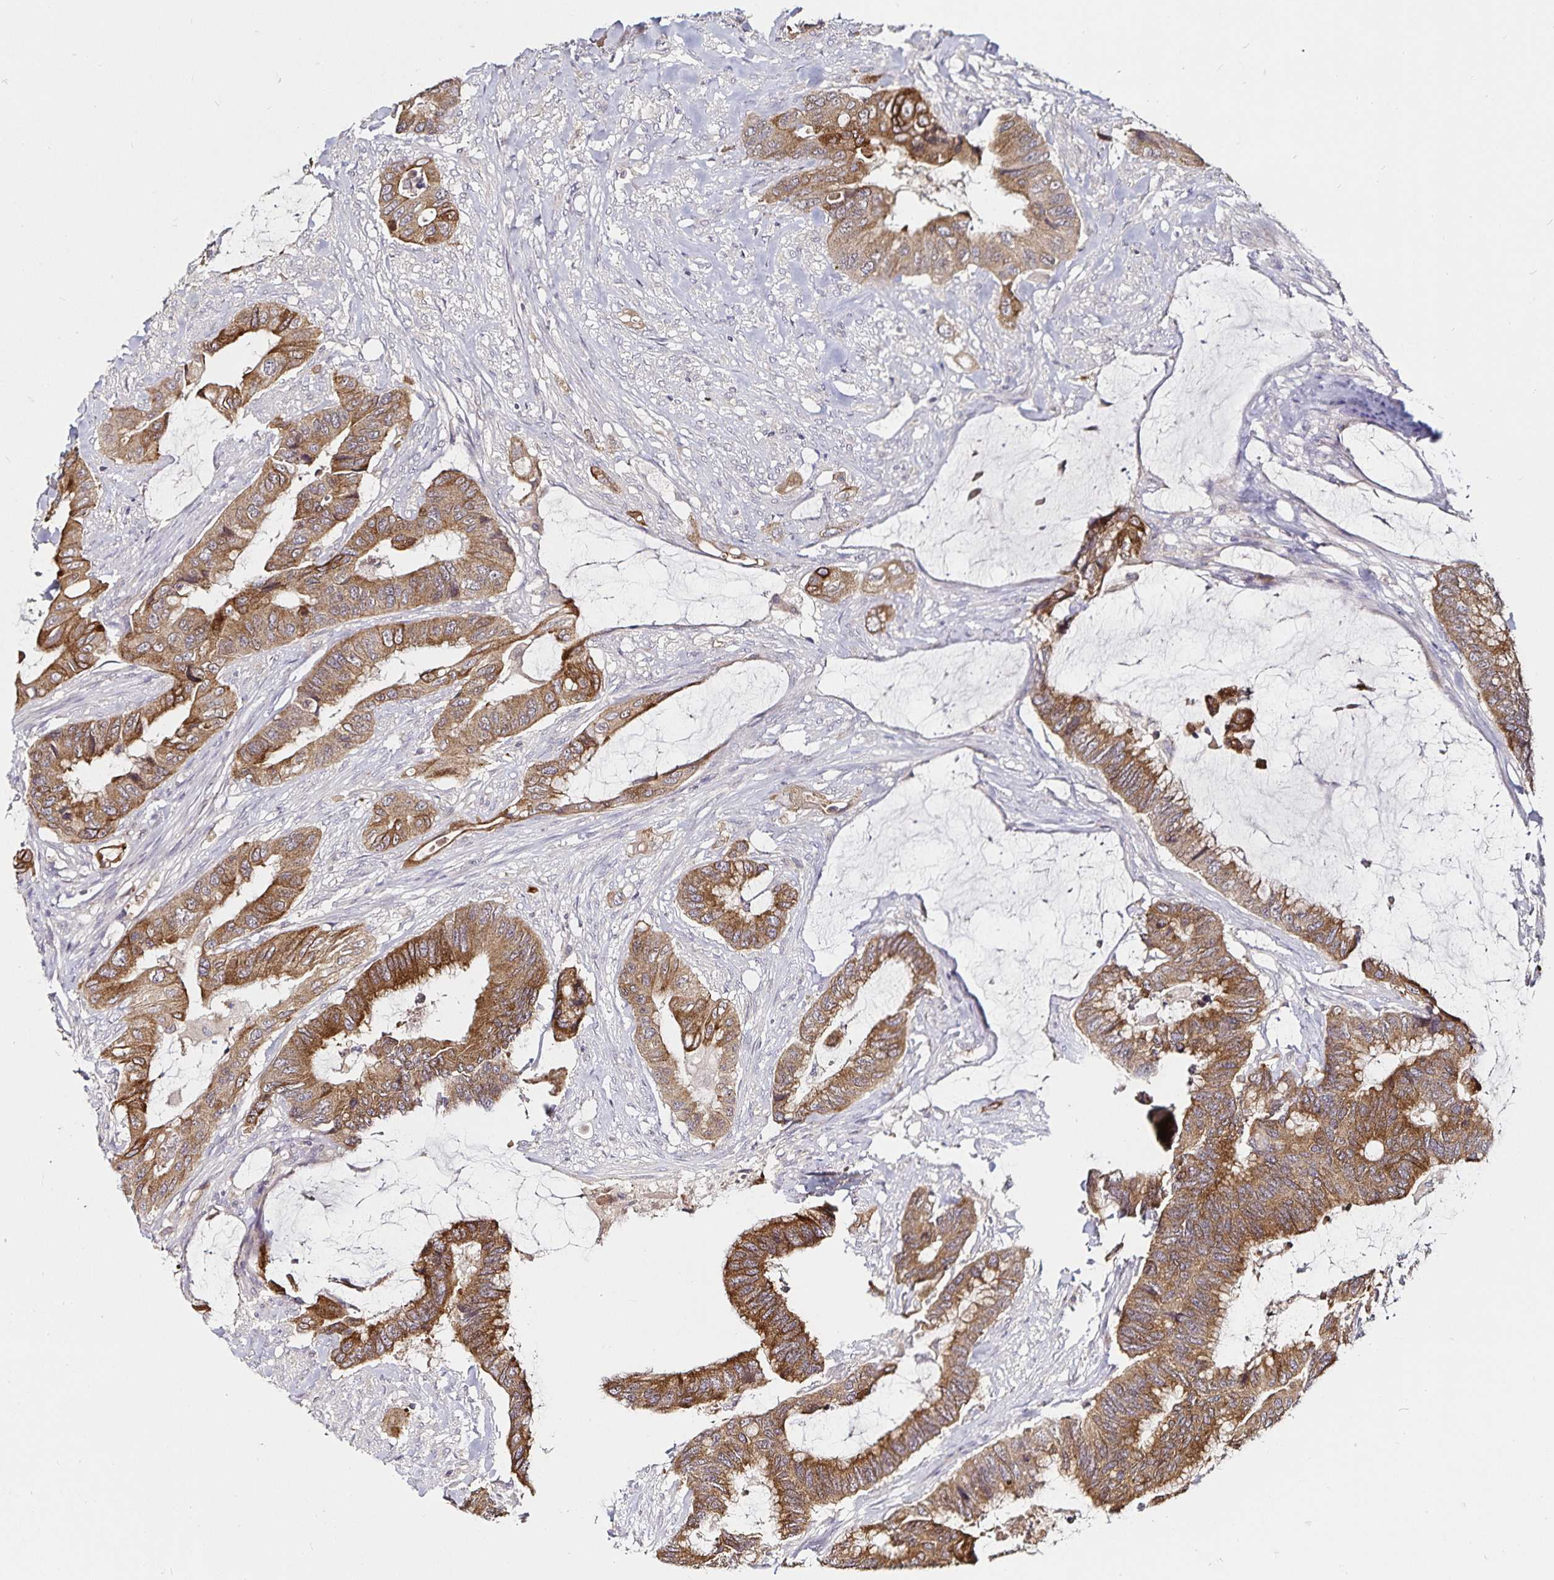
{"staining": {"intensity": "moderate", "quantity": ">75%", "location": "cytoplasmic/membranous"}, "tissue": "colorectal cancer", "cell_type": "Tumor cells", "image_type": "cancer", "snomed": [{"axis": "morphology", "description": "Adenocarcinoma, NOS"}, {"axis": "topography", "description": "Rectum"}], "caption": "Colorectal cancer stained with immunohistochemistry (IHC) reveals moderate cytoplasmic/membranous expression in about >75% of tumor cells. (IHC, brightfield microscopy, high magnification).", "gene": "ACSL5", "patient": {"sex": "female", "age": 59}}